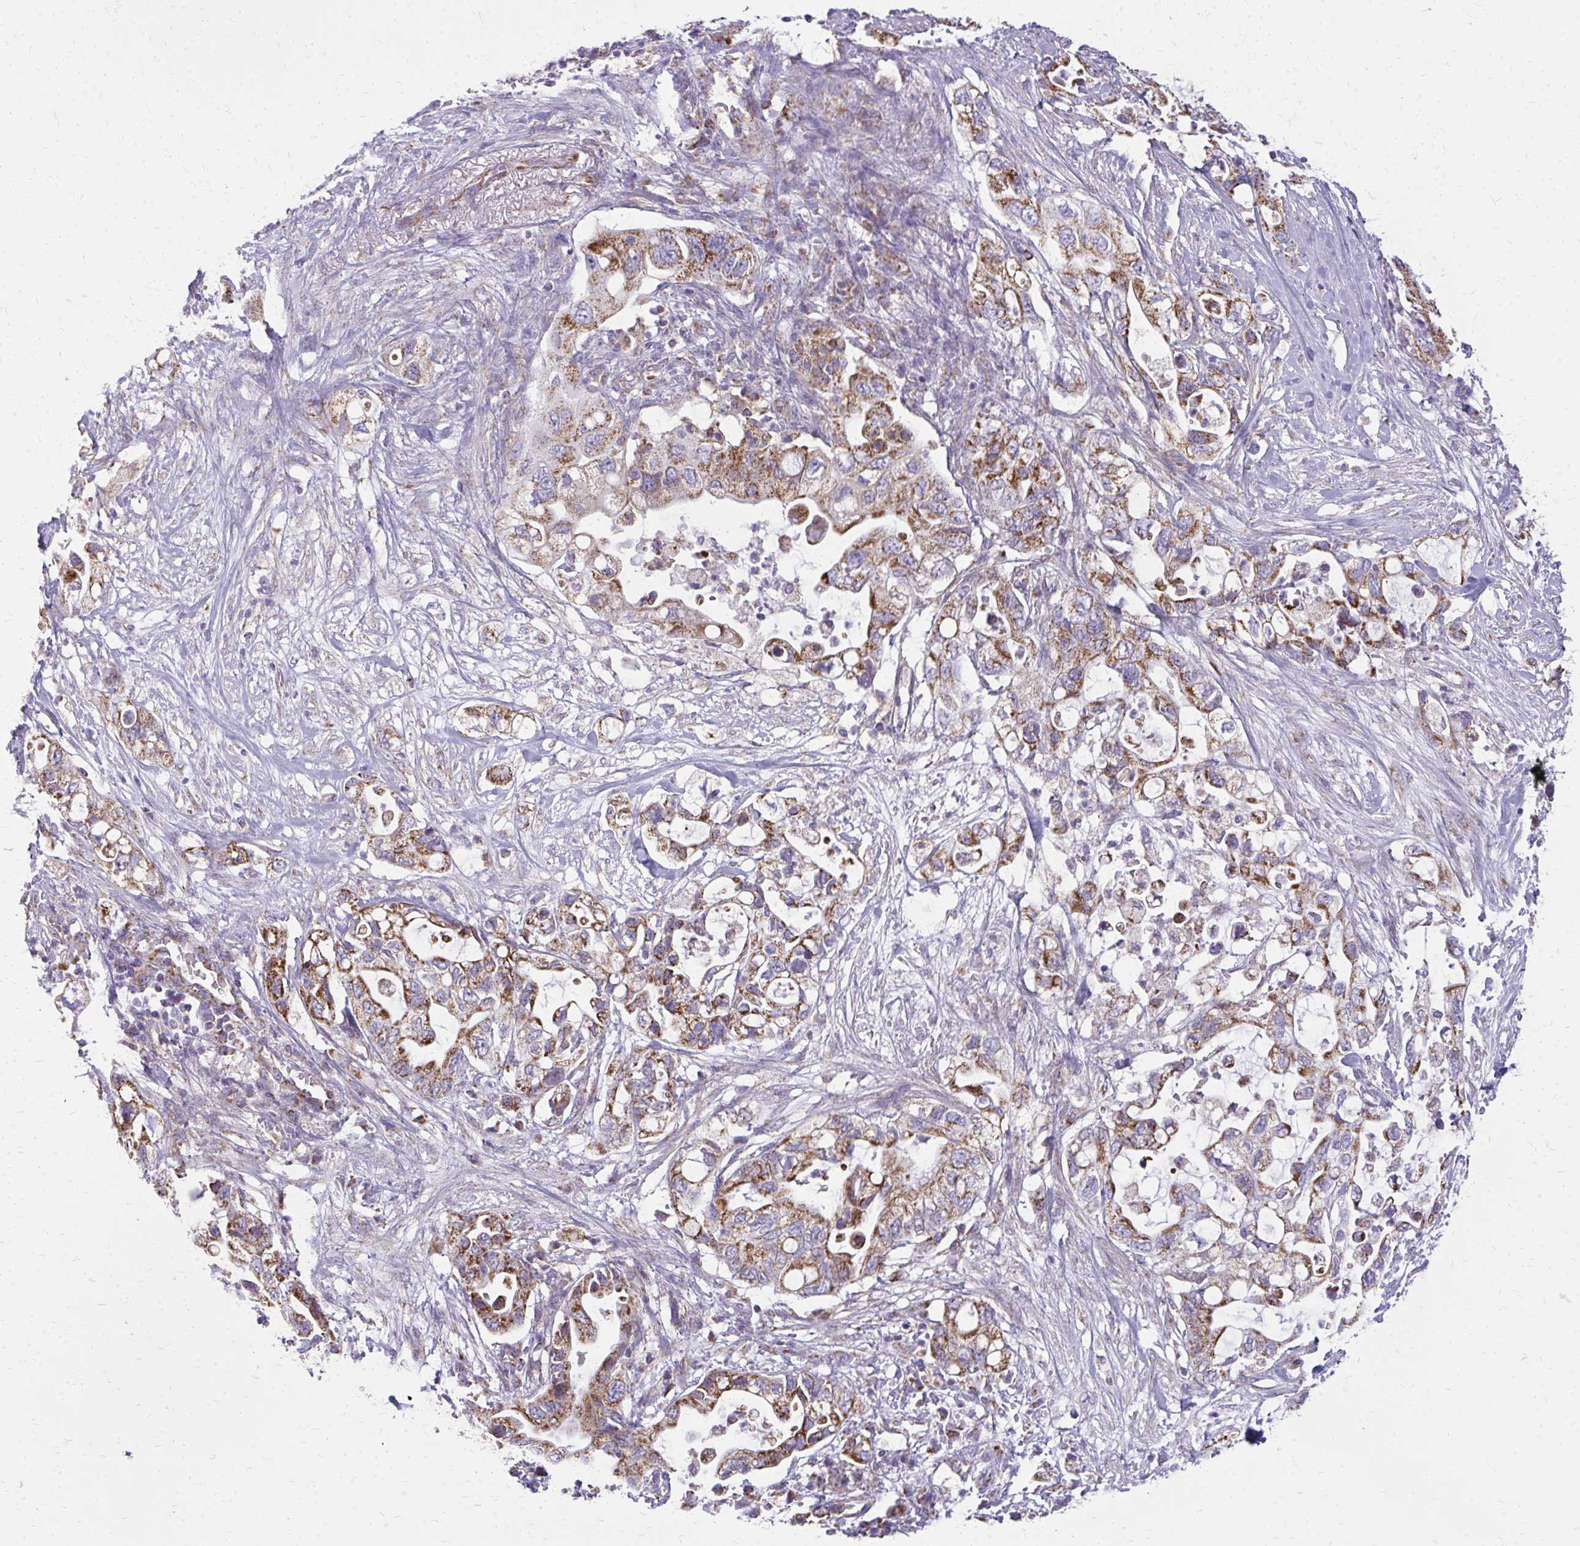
{"staining": {"intensity": "strong", "quantity": ">75%", "location": "cytoplasmic/membranous"}, "tissue": "pancreatic cancer", "cell_type": "Tumor cells", "image_type": "cancer", "snomed": [{"axis": "morphology", "description": "Adenocarcinoma, NOS"}, {"axis": "topography", "description": "Pancreas"}], "caption": "A brown stain labels strong cytoplasmic/membranous expression of a protein in pancreatic cancer (adenocarcinoma) tumor cells. Immunohistochemistry (ihc) stains the protein of interest in brown and the nuclei are stained blue.", "gene": "IFIT1", "patient": {"sex": "female", "age": 72}}